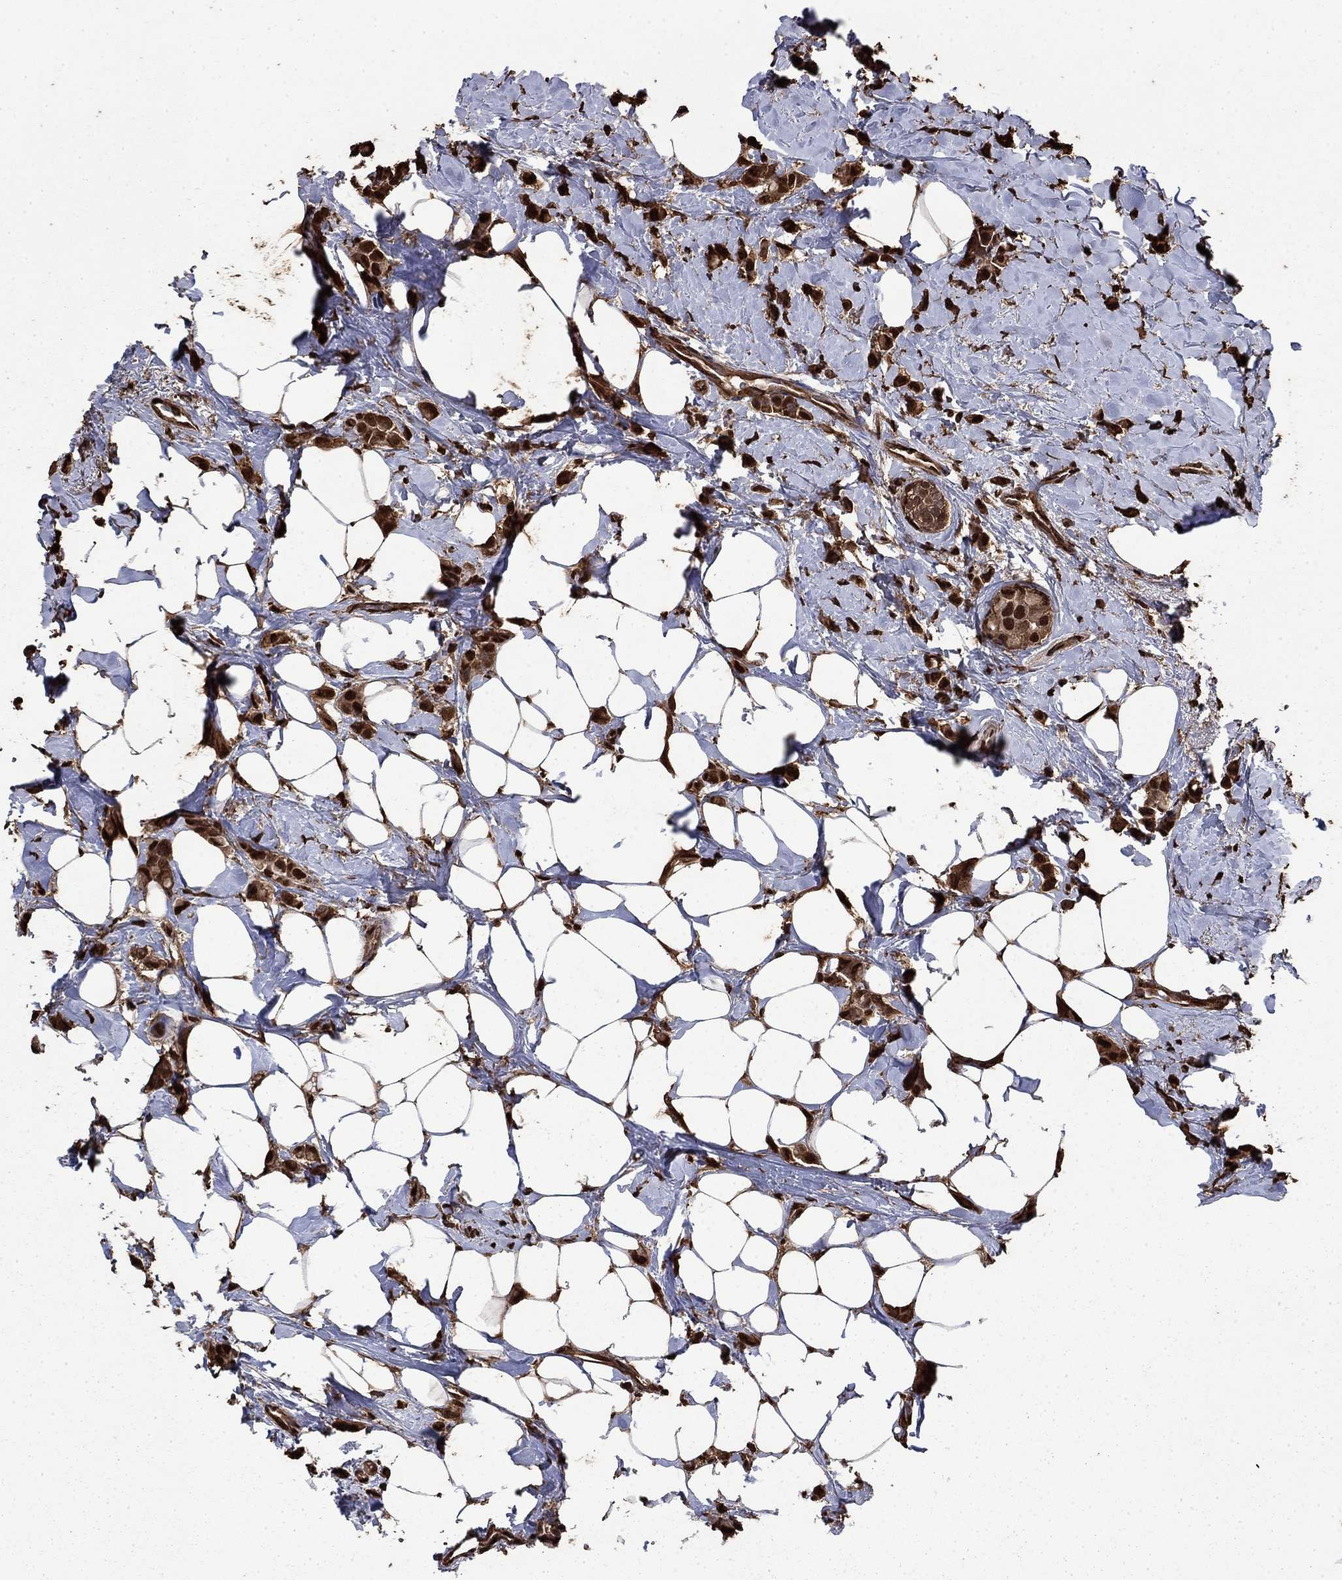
{"staining": {"intensity": "strong", "quantity": ">75%", "location": "cytoplasmic/membranous,nuclear"}, "tissue": "breast cancer", "cell_type": "Tumor cells", "image_type": "cancer", "snomed": [{"axis": "morphology", "description": "Lobular carcinoma"}, {"axis": "topography", "description": "Breast"}], "caption": "A micrograph of lobular carcinoma (breast) stained for a protein reveals strong cytoplasmic/membranous and nuclear brown staining in tumor cells. Using DAB (3,3'-diaminobenzidine) (brown) and hematoxylin (blue) stains, captured at high magnification using brightfield microscopy.", "gene": "GAPDH", "patient": {"sex": "female", "age": 66}}